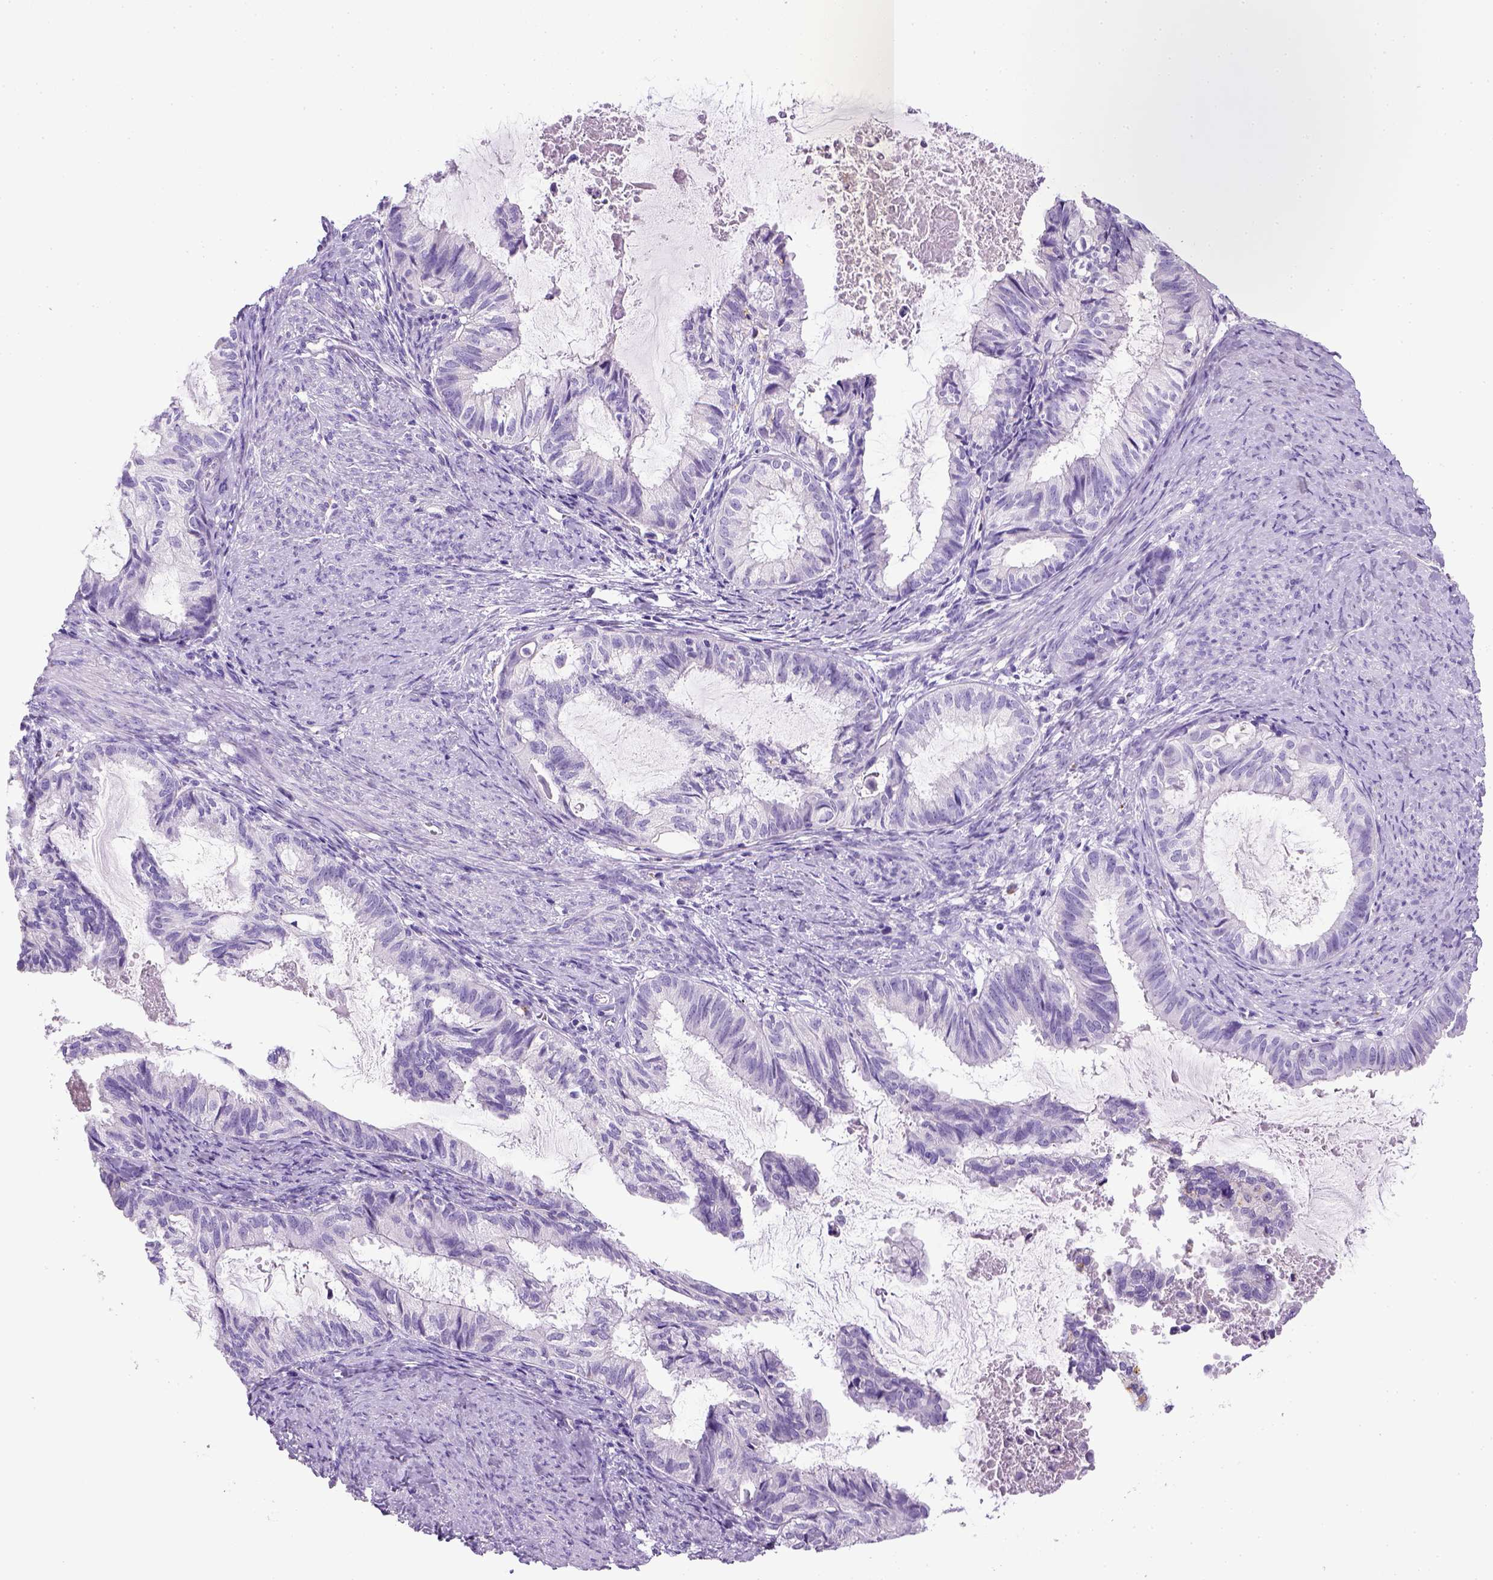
{"staining": {"intensity": "negative", "quantity": "none", "location": "none"}, "tissue": "endometrial cancer", "cell_type": "Tumor cells", "image_type": "cancer", "snomed": [{"axis": "morphology", "description": "Adenocarcinoma, NOS"}, {"axis": "topography", "description": "Endometrium"}], "caption": "Immunohistochemistry of human endometrial cancer reveals no staining in tumor cells.", "gene": "KRT71", "patient": {"sex": "female", "age": 86}}